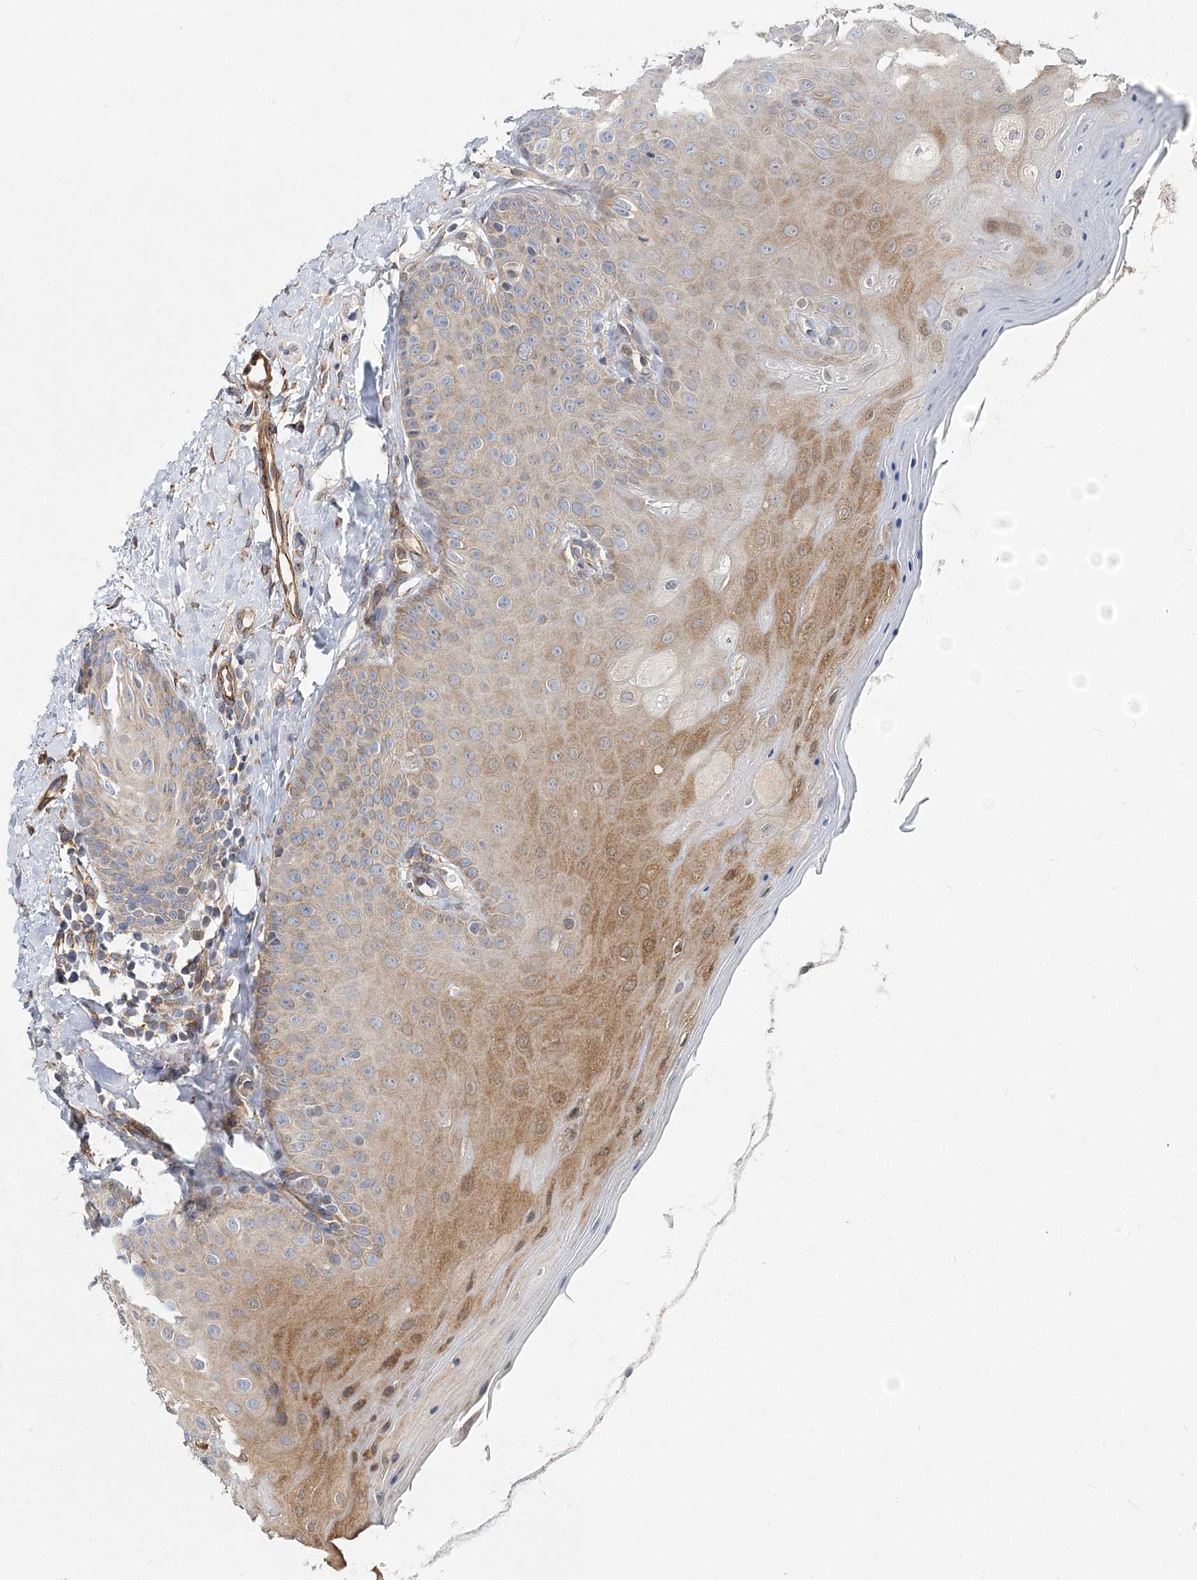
{"staining": {"intensity": "moderate", "quantity": "25%-75%", "location": "cytoplasmic/membranous"}, "tissue": "oral mucosa", "cell_type": "Squamous epithelial cells", "image_type": "normal", "snomed": [{"axis": "morphology", "description": "Normal tissue, NOS"}, {"axis": "topography", "description": "Oral tissue"}], "caption": "Moderate cytoplasmic/membranous expression for a protein is identified in about 25%-75% of squamous epithelial cells of unremarkable oral mucosa using immunohistochemistry (IHC).", "gene": "NBAS", "patient": {"sex": "female", "age": 31}}